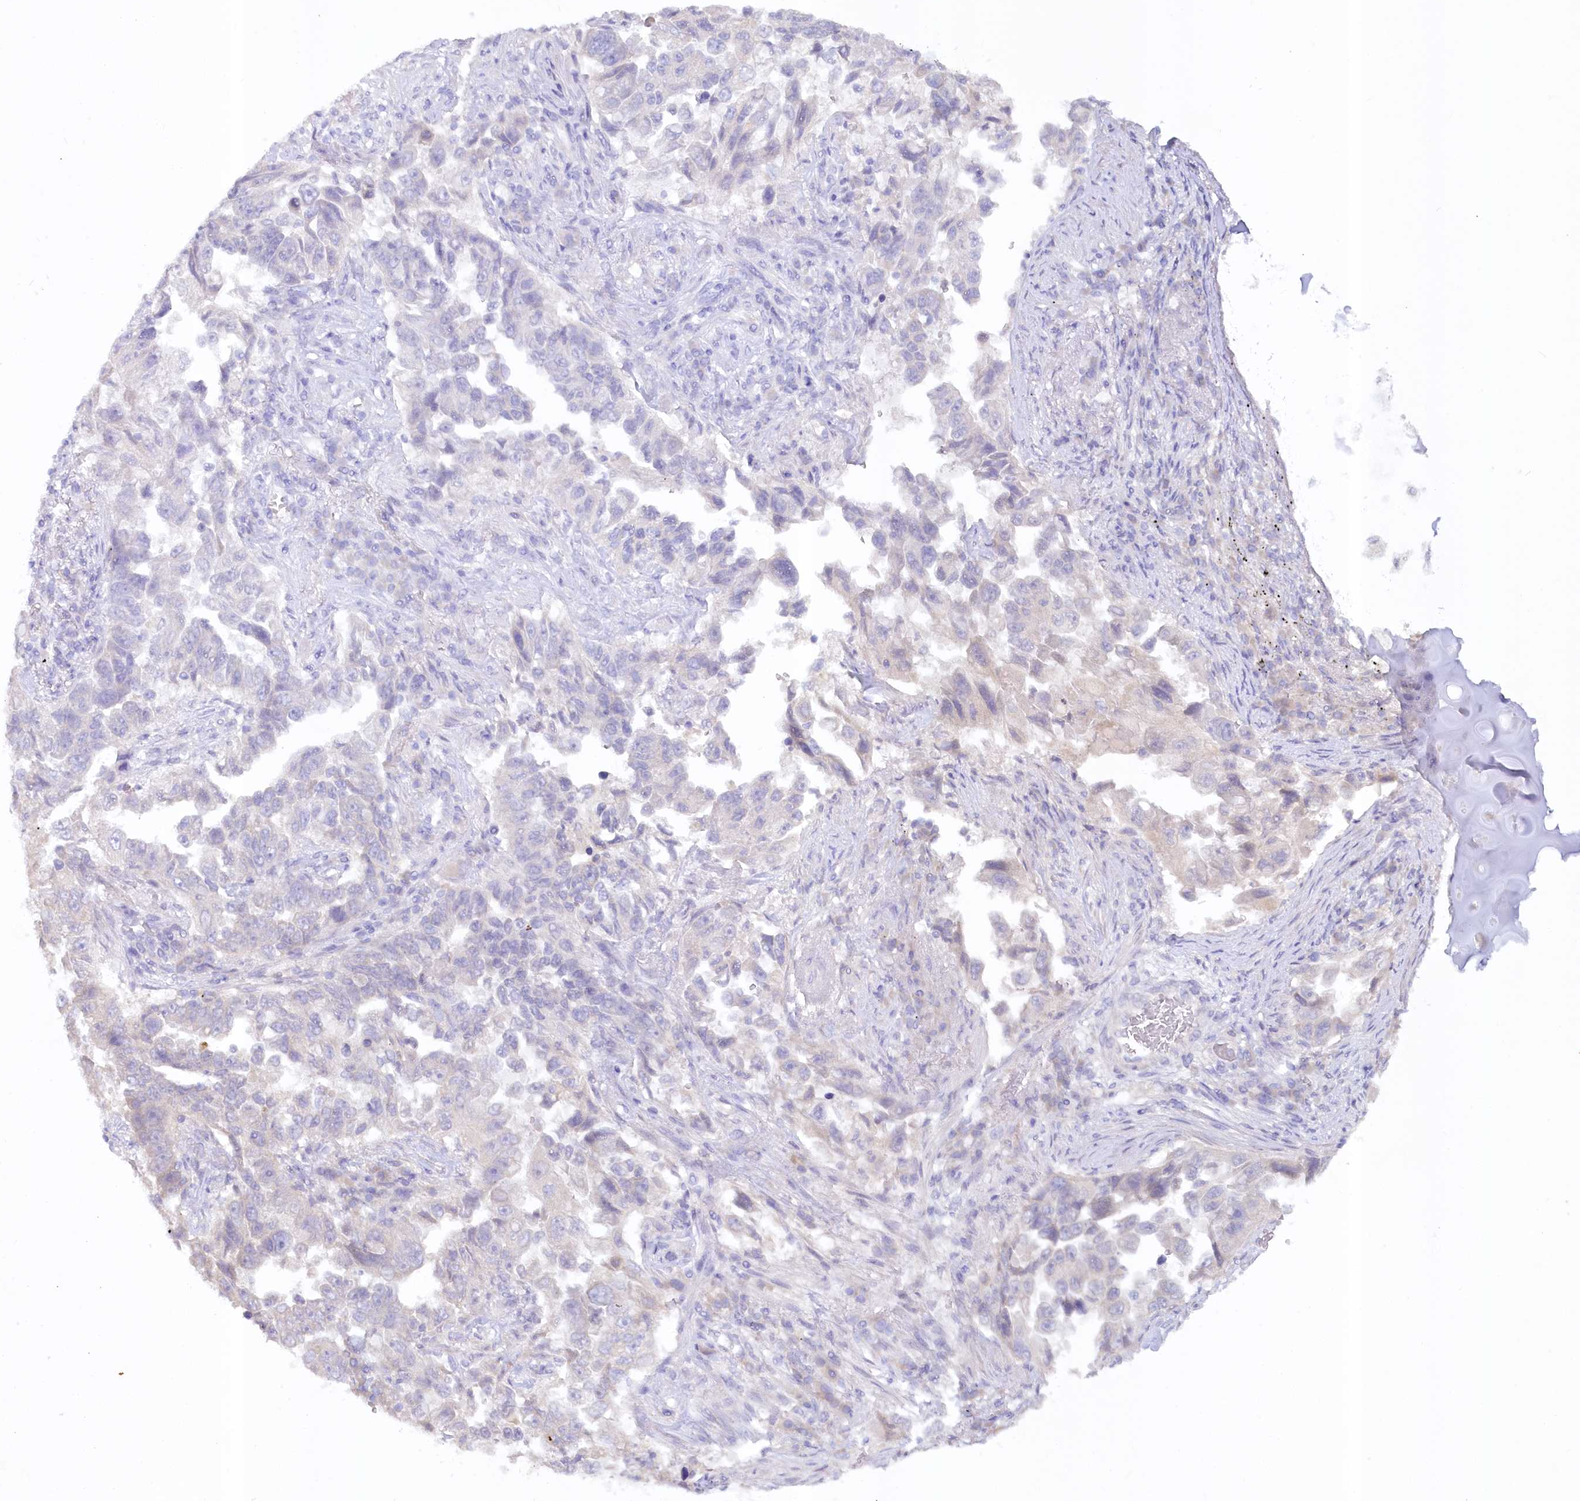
{"staining": {"intensity": "negative", "quantity": "none", "location": "none"}, "tissue": "lung cancer", "cell_type": "Tumor cells", "image_type": "cancer", "snomed": [{"axis": "morphology", "description": "Adenocarcinoma, NOS"}, {"axis": "topography", "description": "Lung"}], "caption": "Lung cancer stained for a protein using IHC shows no expression tumor cells.", "gene": "PAIP2", "patient": {"sex": "female", "age": 51}}